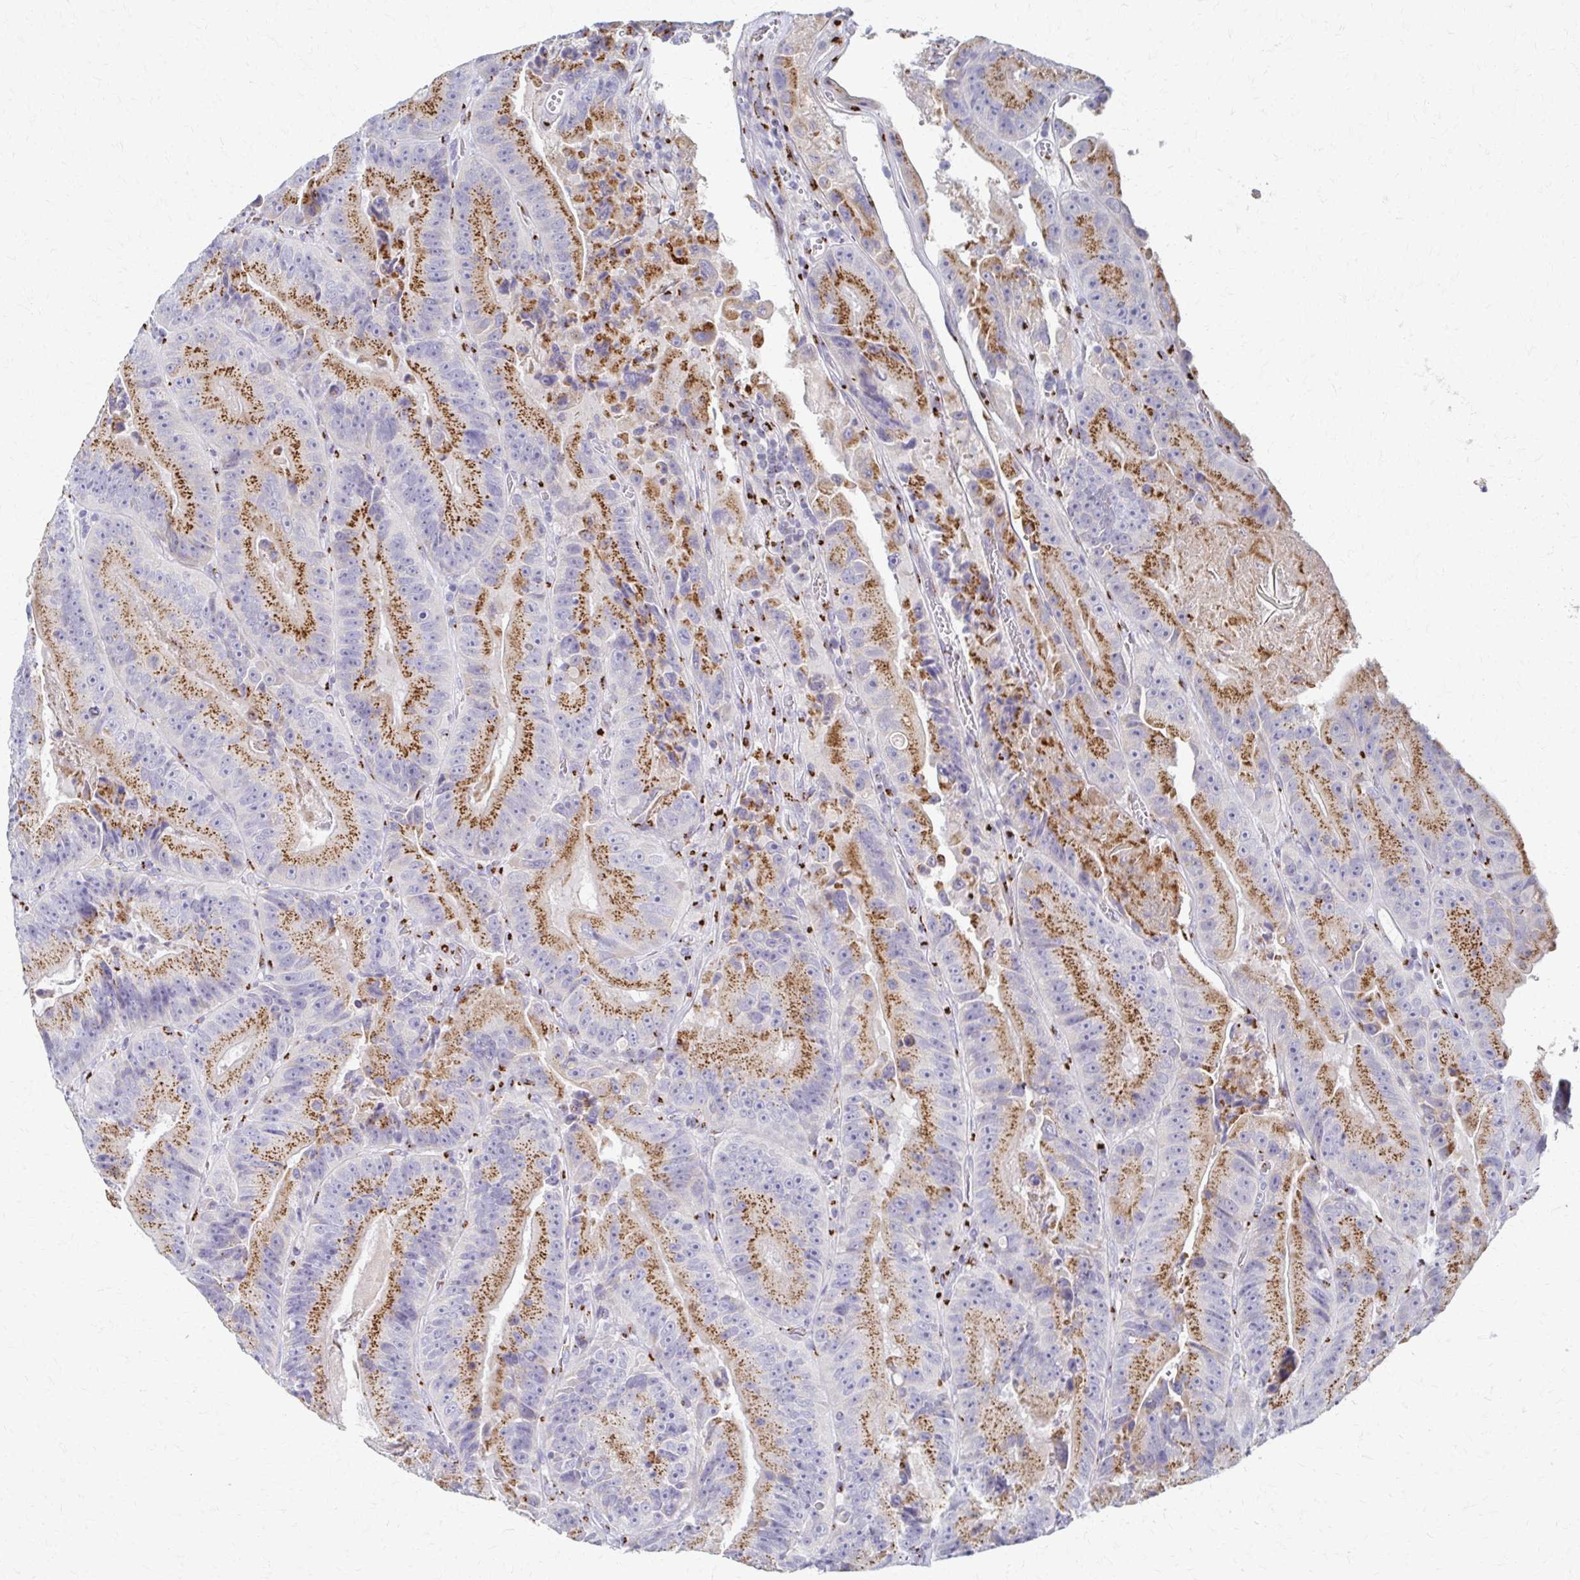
{"staining": {"intensity": "moderate", "quantity": ">75%", "location": "cytoplasmic/membranous"}, "tissue": "colorectal cancer", "cell_type": "Tumor cells", "image_type": "cancer", "snomed": [{"axis": "morphology", "description": "Adenocarcinoma, NOS"}, {"axis": "topography", "description": "Colon"}], "caption": "This histopathology image demonstrates immunohistochemistry staining of colorectal adenocarcinoma, with medium moderate cytoplasmic/membranous staining in about >75% of tumor cells.", "gene": "TM9SF1", "patient": {"sex": "female", "age": 86}}